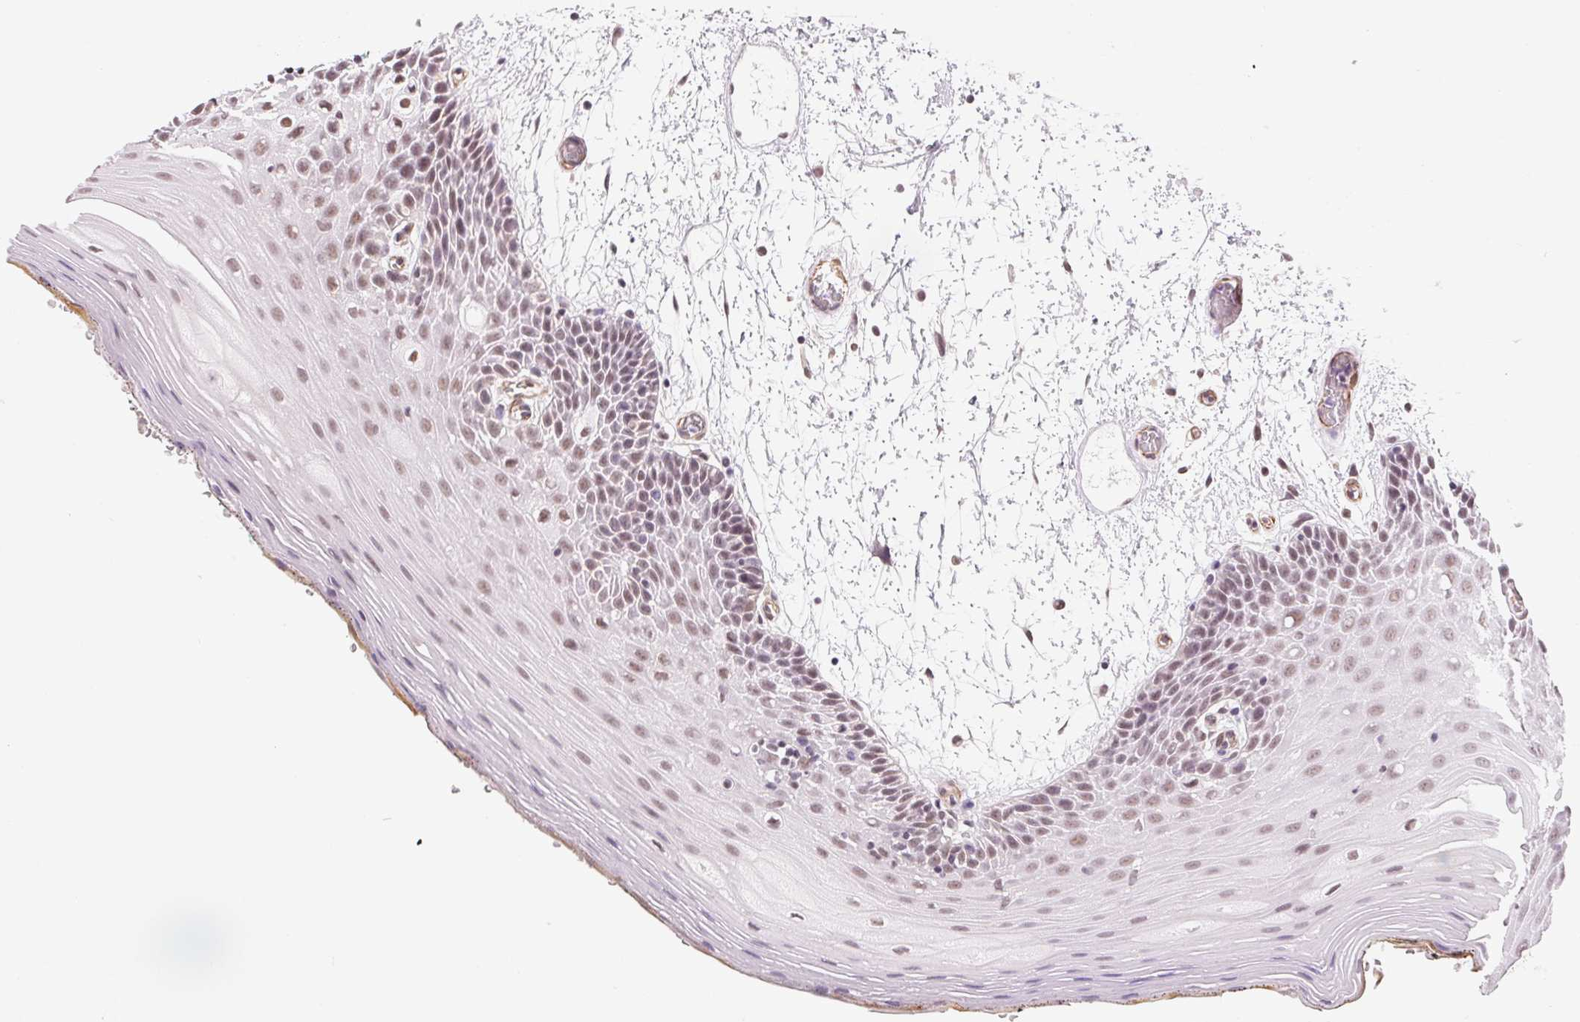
{"staining": {"intensity": "weak", "quantity": "25%-75%", "location": "nuclear"}, "tissue": "oral mucosa", "cell_type": "Squamous epithelial cells", "image_type": "normal", "snomed": [{"axis": "morphology", "description": "Normal tissue, NOS"}, {"axis": "morphology", "description": "Squamous cell carcinoma, NOS"}, {"axis": "topography", "description": "Oral tissue"}, {"axis": "topography", "description": "Head-Neck"}], "caption": "IHC of unremarkable oral mucosa exhibits low levels of weak nuclear positivity in about 25%-75% of squamous epithelial cells.", "gene": "BCAT1", "patient": {"sex": "male", "age": 52}}